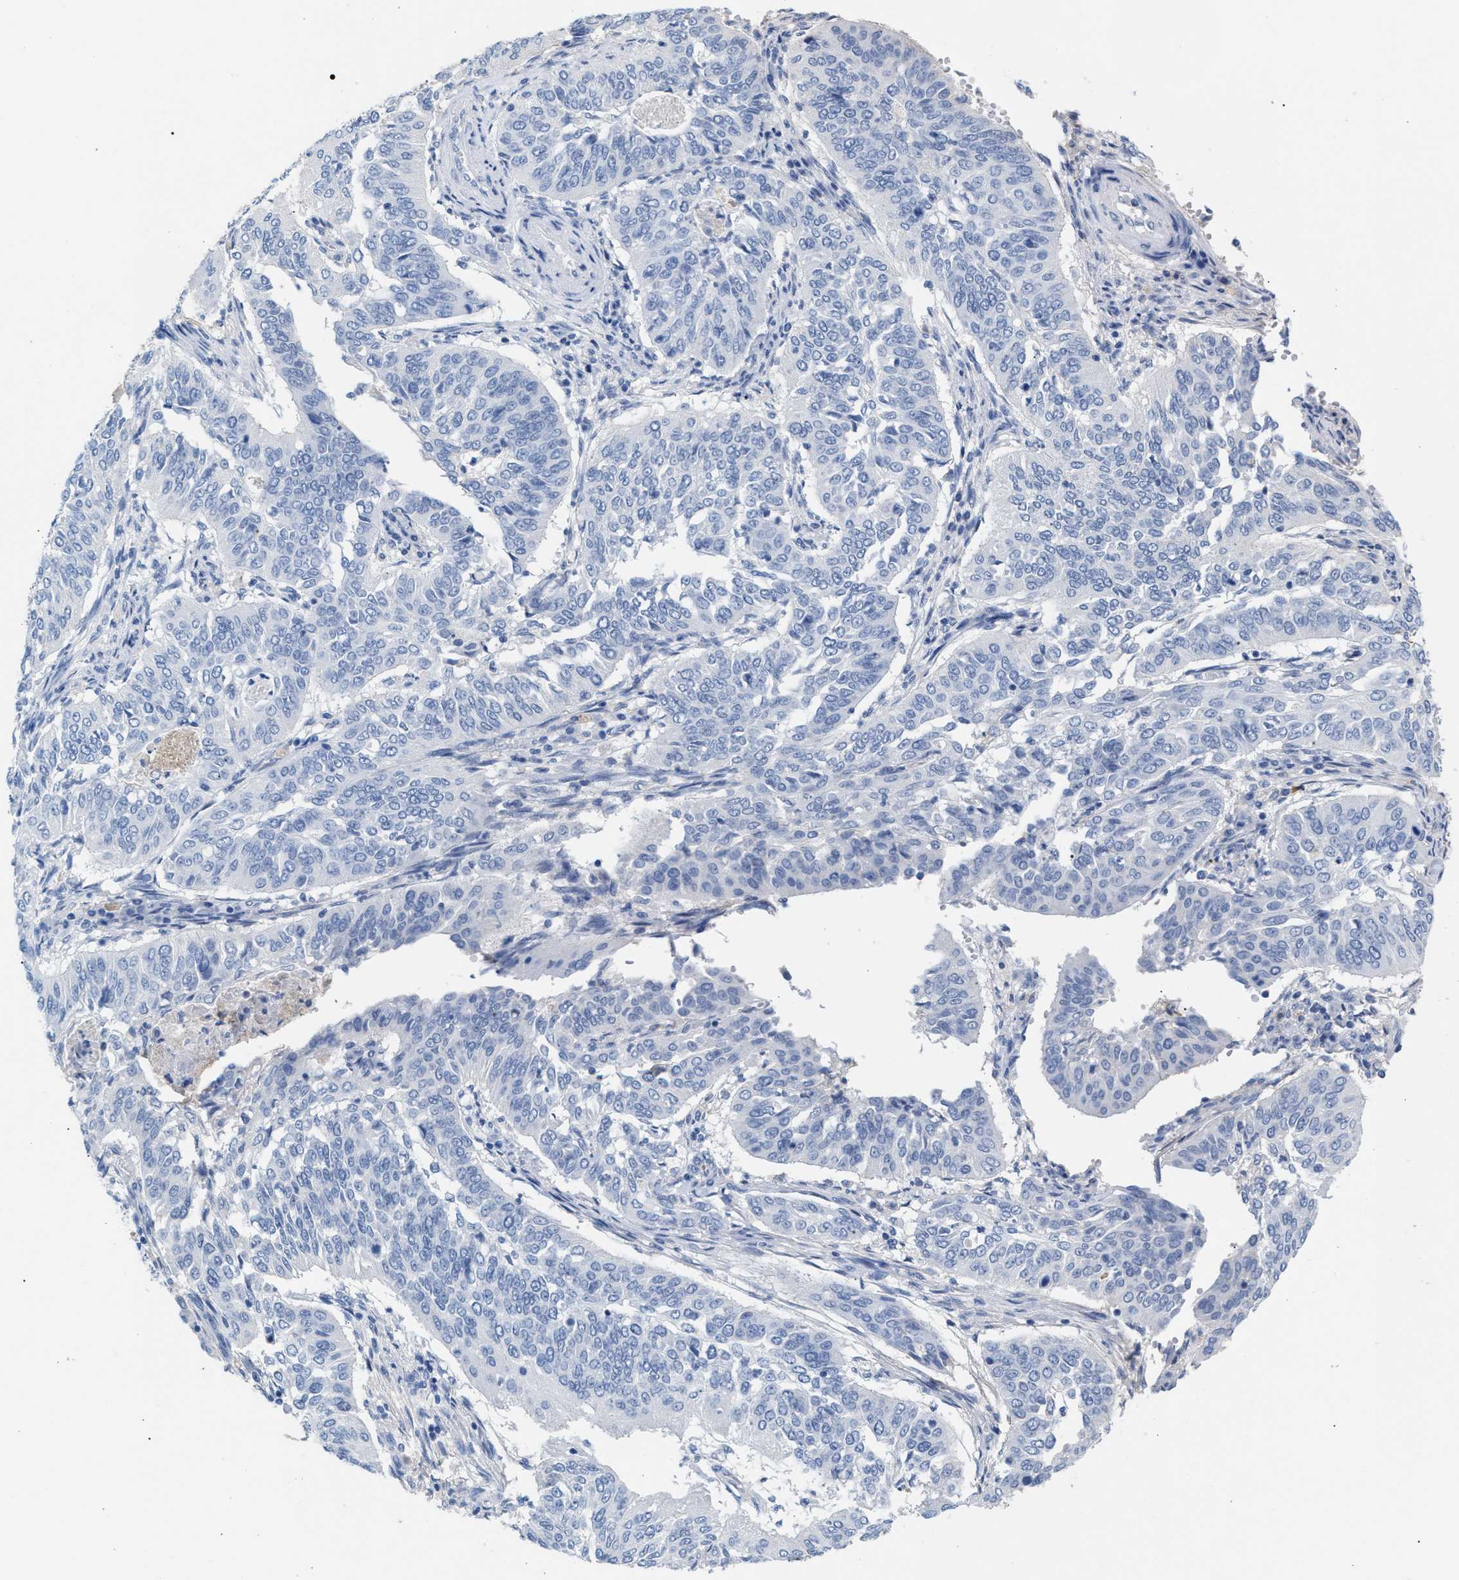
{"staining": {"intensity": "negative", "quantity": "none", "location": "none"}, "tissue": "cervical cancer", "cell_type": "Tumor cells", "image_type": "cancer", "snomed": [{"axis": "morphology", "description": "Normal tissue, NOS"}, {"axis": "morphology", "description": "Squamous cell carcinoma, NOS"}, {"axis": "topography", "description": "Cervix"}], "caption": "This is an IHC image of cervical cancer. There is no positivity in tumor cells.", "gene": "APOH", "patient": {"sex": "female", "age": 39}}